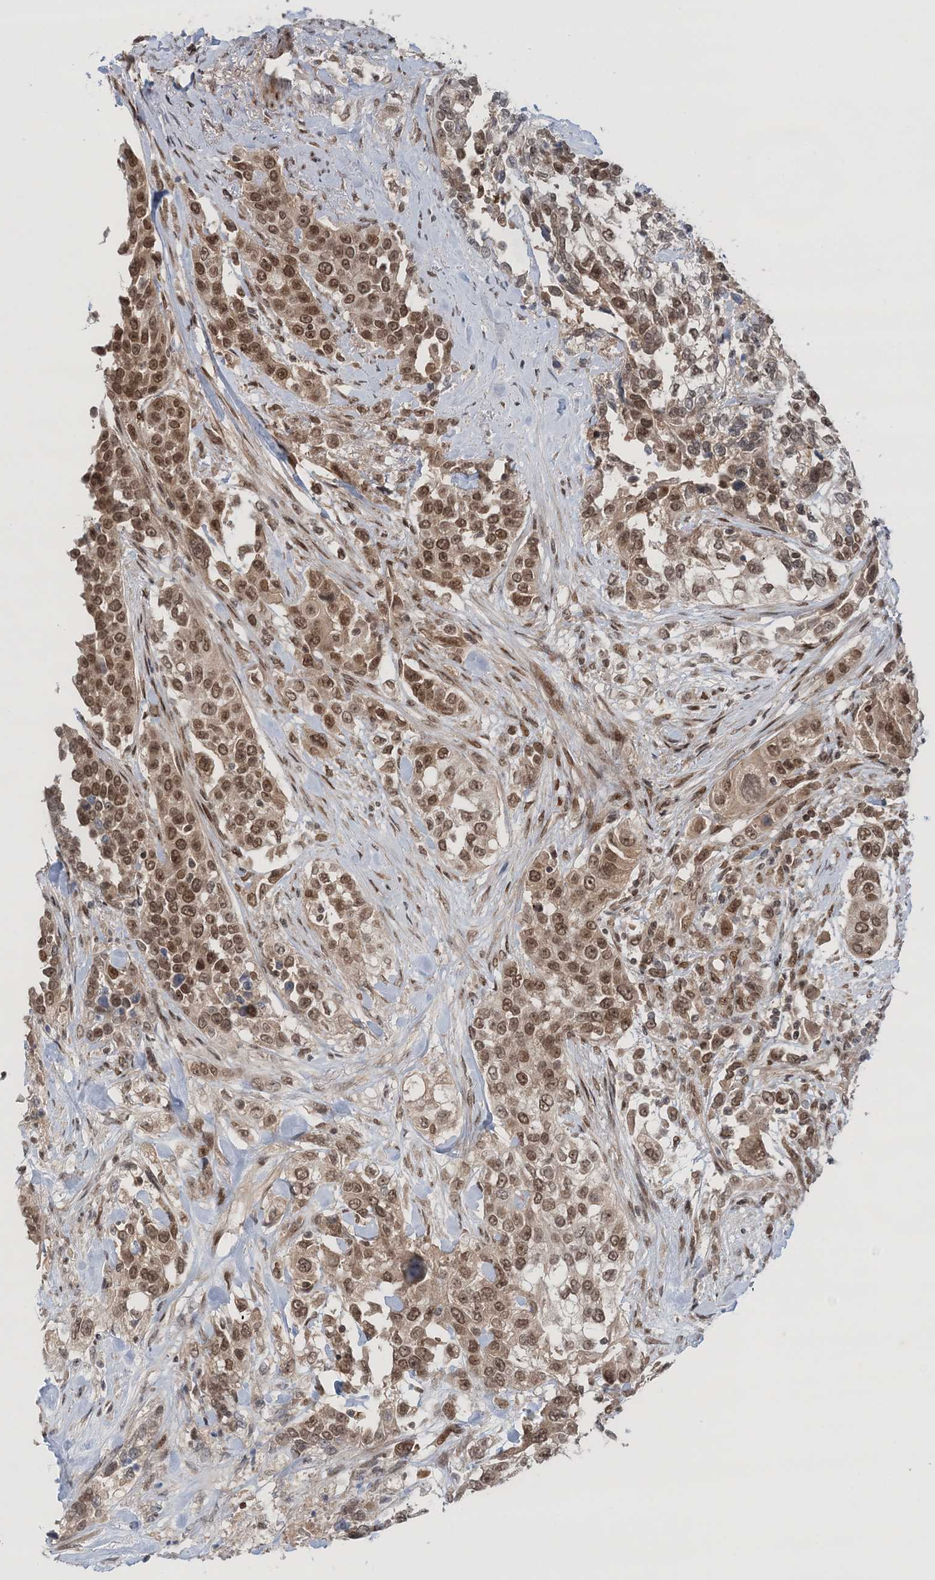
{"staining": {"intensity": "moderate", "quantity": ">75%", "location": "nuclear"}, "tissue": "urothelial cancer", "cell_type": "Tumor cells", "image_type": "cancer", "snomed": [{"axis": "morphology", "description": "Urothelial carcinoma, High grade"}, {"axis": "topography", "description": "Urinary bladder"}], "caption": "Immunohistochemical staining of human high-grade urothelial carcinoma reveals medium levels of moderate nuclear protein positivity in approximately >75% of tumor cells.", "gene": "NOA1", "patient": {"sex": "female", "age": 80}}